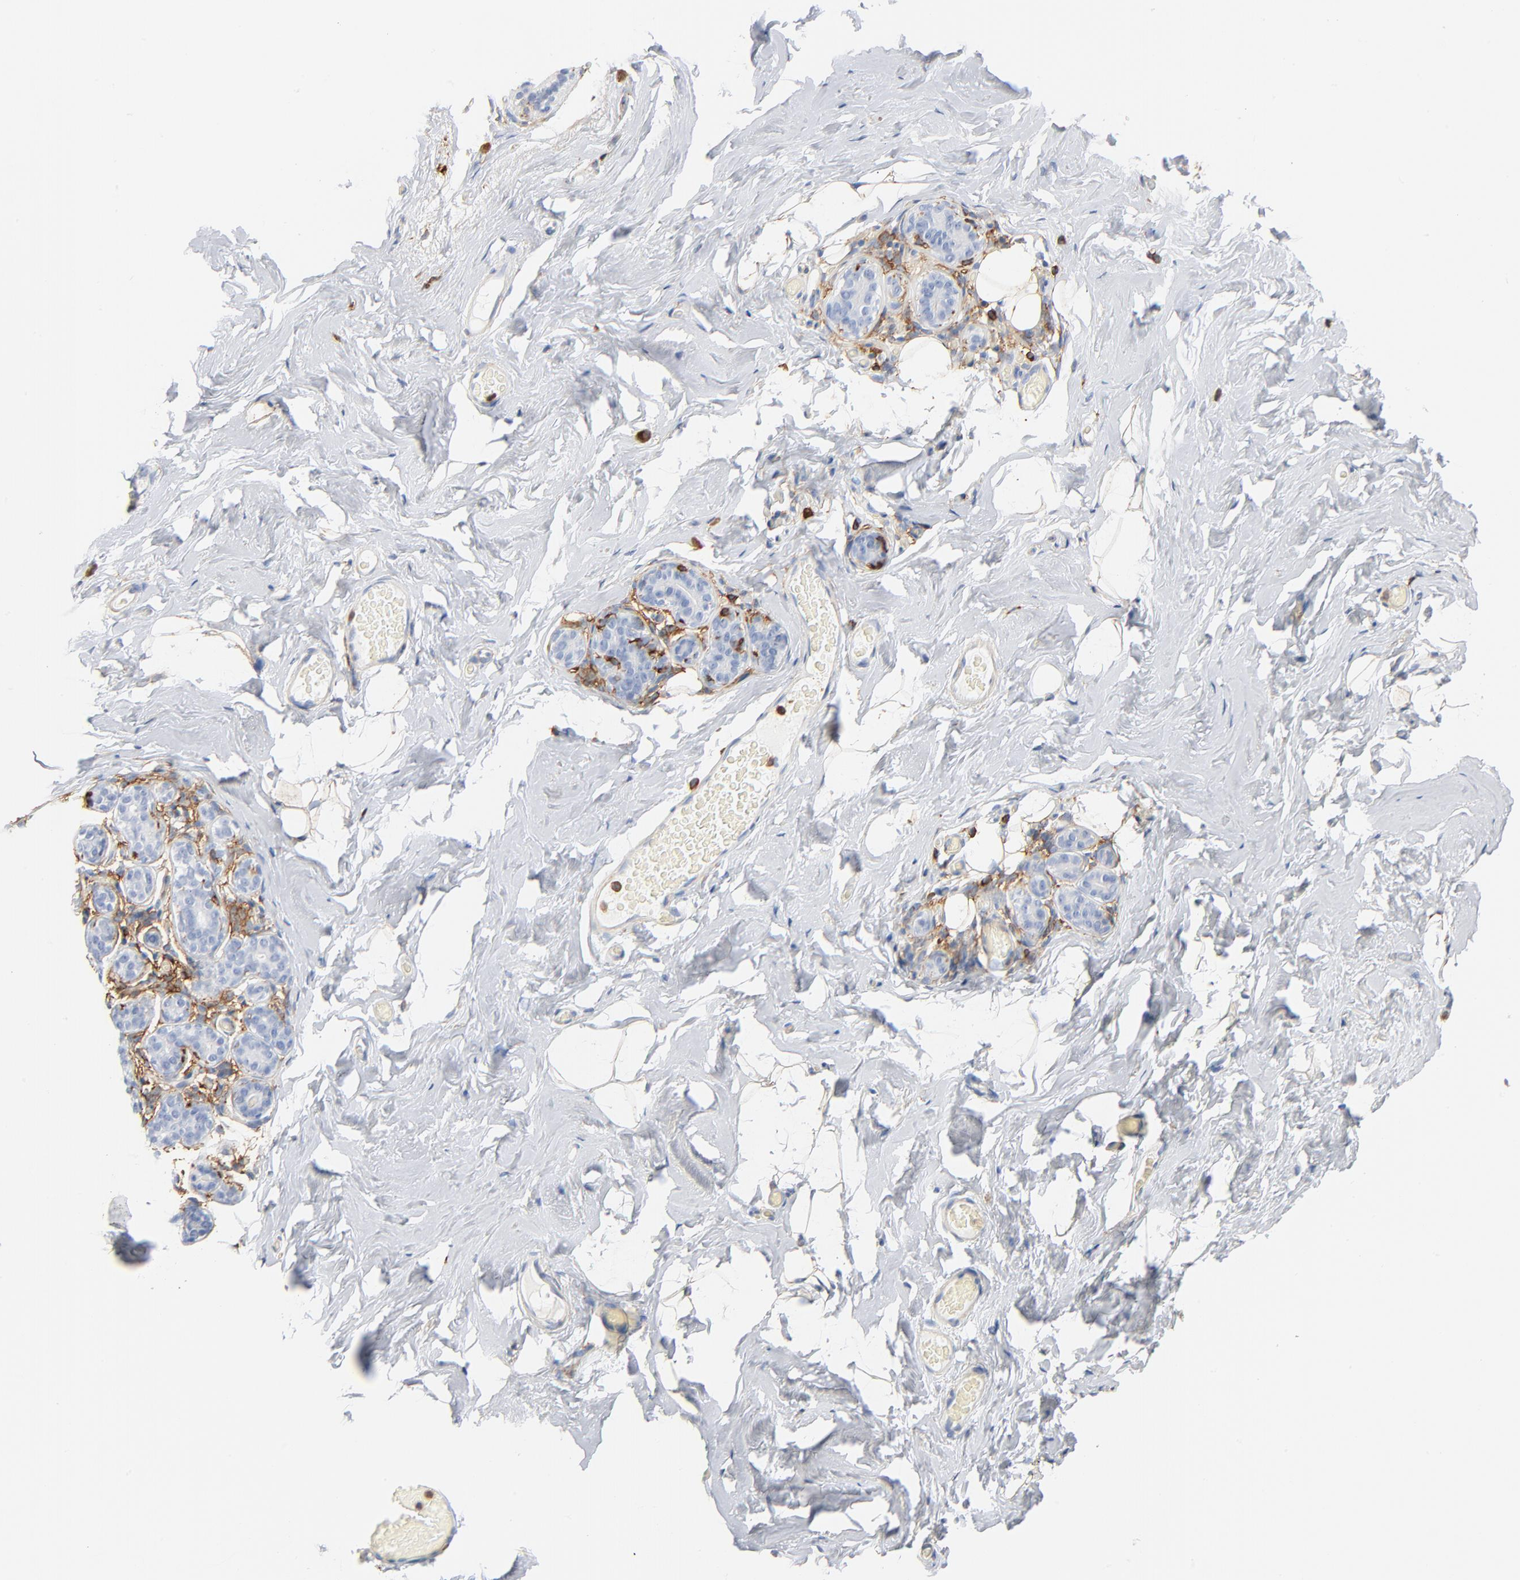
{"staining": {"intensity": "moderate", "quantity": ">75%", "location": "cytoplasmic/membranous"}, "tissue": "breast", "cell_type": "Adipocytes", "image_type": "normal", "snomed": [{"axis": "morphology", "description": "Normal tissue, NOS"}, {"axis": "topography", "description": "Breast"}, {"axis": "topography", "description": "Soft tissue"}], "caption": "Immunohistochemical staining of unremarkable breast shows medium levels of moderate cytoplasmic/membranous expression in approximately >75% of adipocytes.", "gene": "SH3KBP1", "patient": {"sex": "female", "age": 75}}